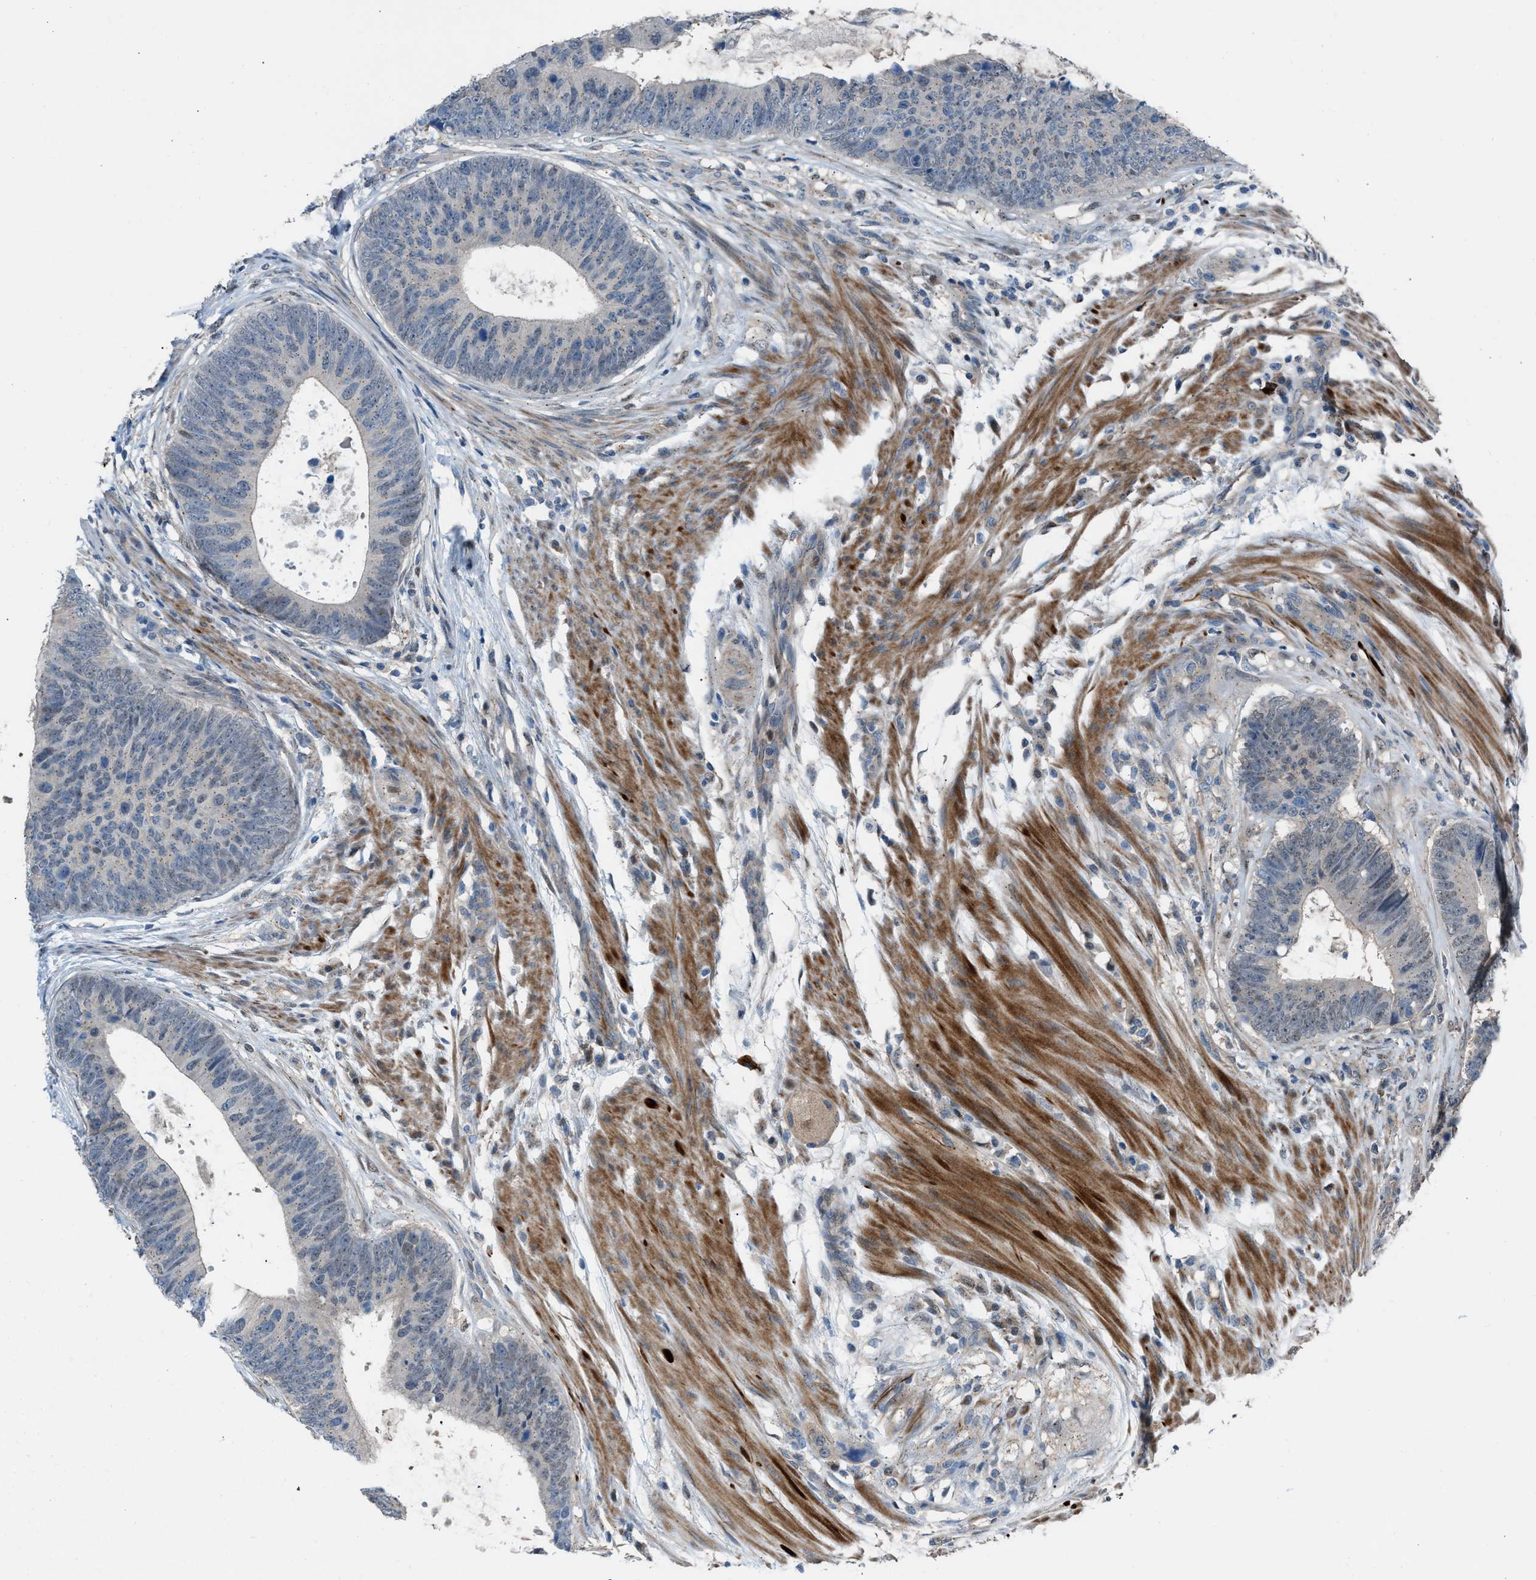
{"staining": {"intensity": "weak", "quantity": "25%-75%", "location": "cytoplasmic/membranous"}, "tissue": "colorectal cancer", "cell_type": "Tumor cells", "image_type": "cancer", "snomed": [{"axis": "morphology", "description": "Adenocarcinoma, NOS"}, {"axis": "topography", "description": "Colon"}], "caption": "Colorectal cancer (adenocarcinoma) stained for a protein (brown) shows weak cytoplasmic/membranous positive staining in about 25%-75% of tumor cells.", "gene": "CRTC1", "patient": {"sex": "male", "age": 56}}